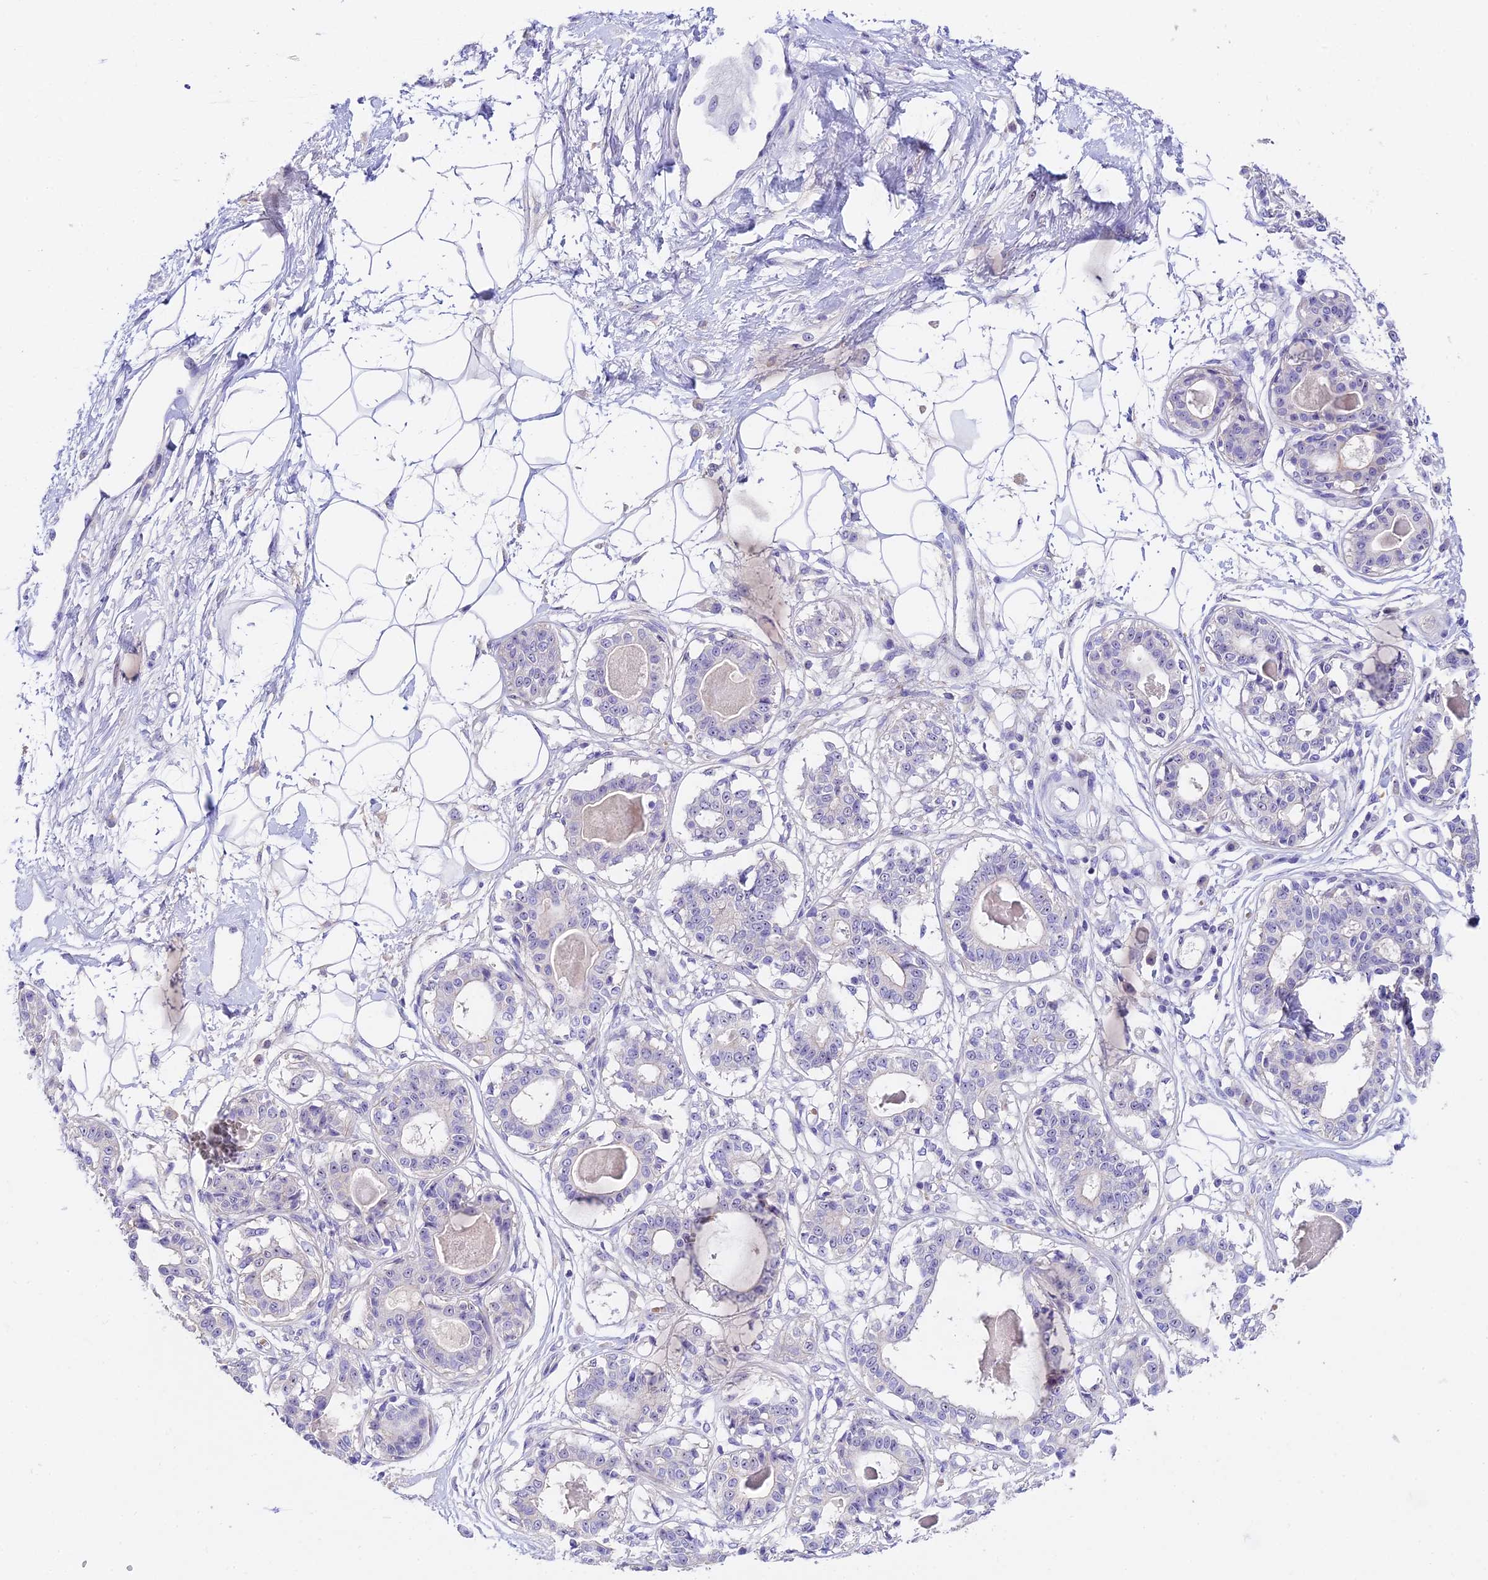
{"staining": {"intensity": "negative", "quantity": "none", "location": "none"}, "tissue": "breast", "cell_type": "Adipocytes", "image_type": "normal", "snomed": [{"axis": "morphology", "description": "Normal tissue, NOS"}, {"axis": "topography", "description": "Breast"}], "caption": "The image demonstrates no staining of adipocytes in normal breast. (Stains: DAB (3,3'-diaminobenzidine) immunohistochemistry with hematoxylin counter stain, Microscopy: brightfield microscopy at high magnification).", "gene": "DUSP29", "patient": {"sex": "female", "age": 45}}